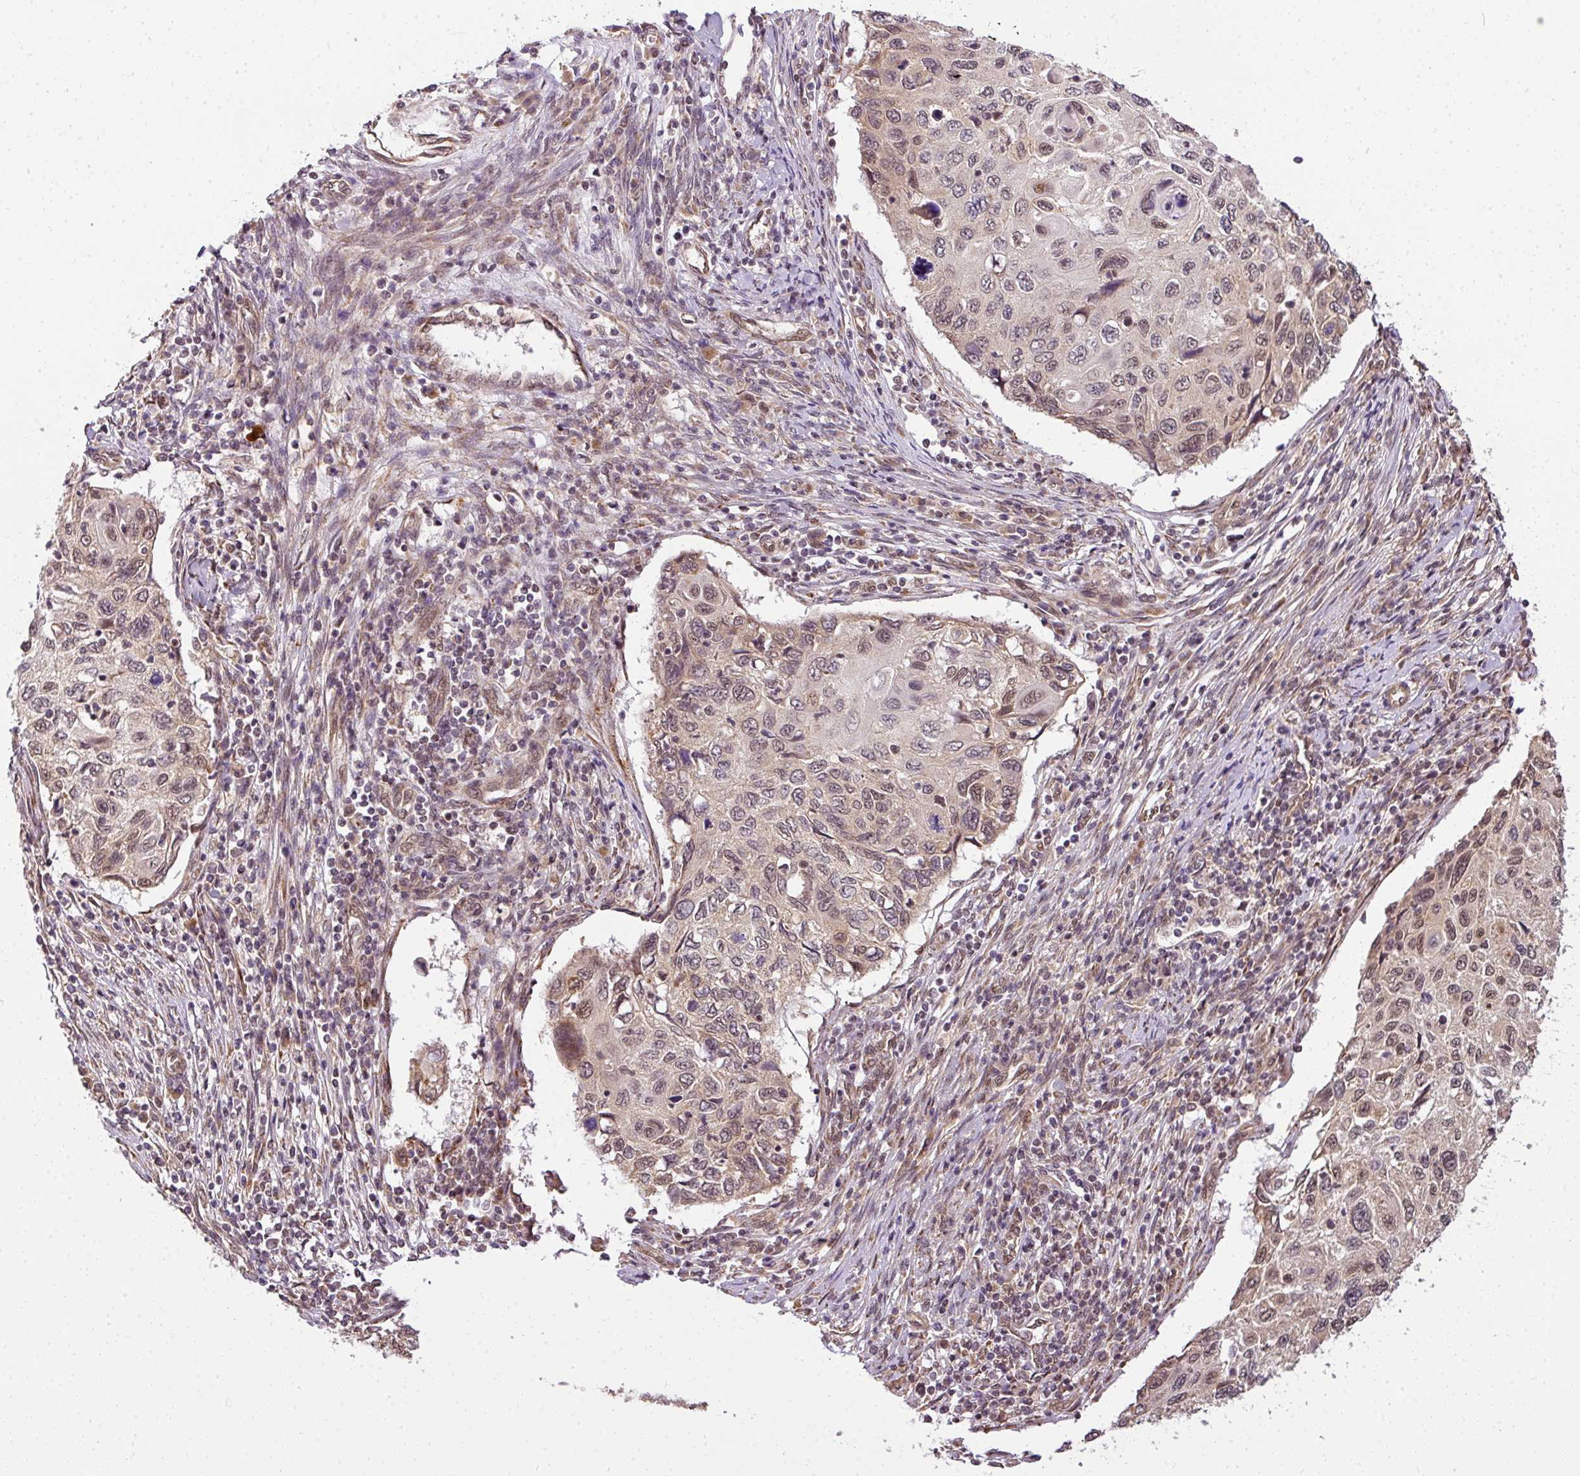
{"staining": {"intensity": "moderate", "quantity": "25%-75%", "location": "cytoplasmic/membranous,nuclear"}, "tissue": "cervical cancer", "cell_type": "Tumor cells", "image_type": "cancer", "snomed": [{"axis": "morphology", "description": "Squamous cell carcinoma, NOS"}, {"axis": "topography", "description": "Cervix"}], "caption": "Tumor cells show moderate cytoplasmic/membranous and nuclear positivity in approximately 25%-75% of cells in cervical cancer.", "gene": "C1orf226", "patient": {"sex": "female", "age": 70}}